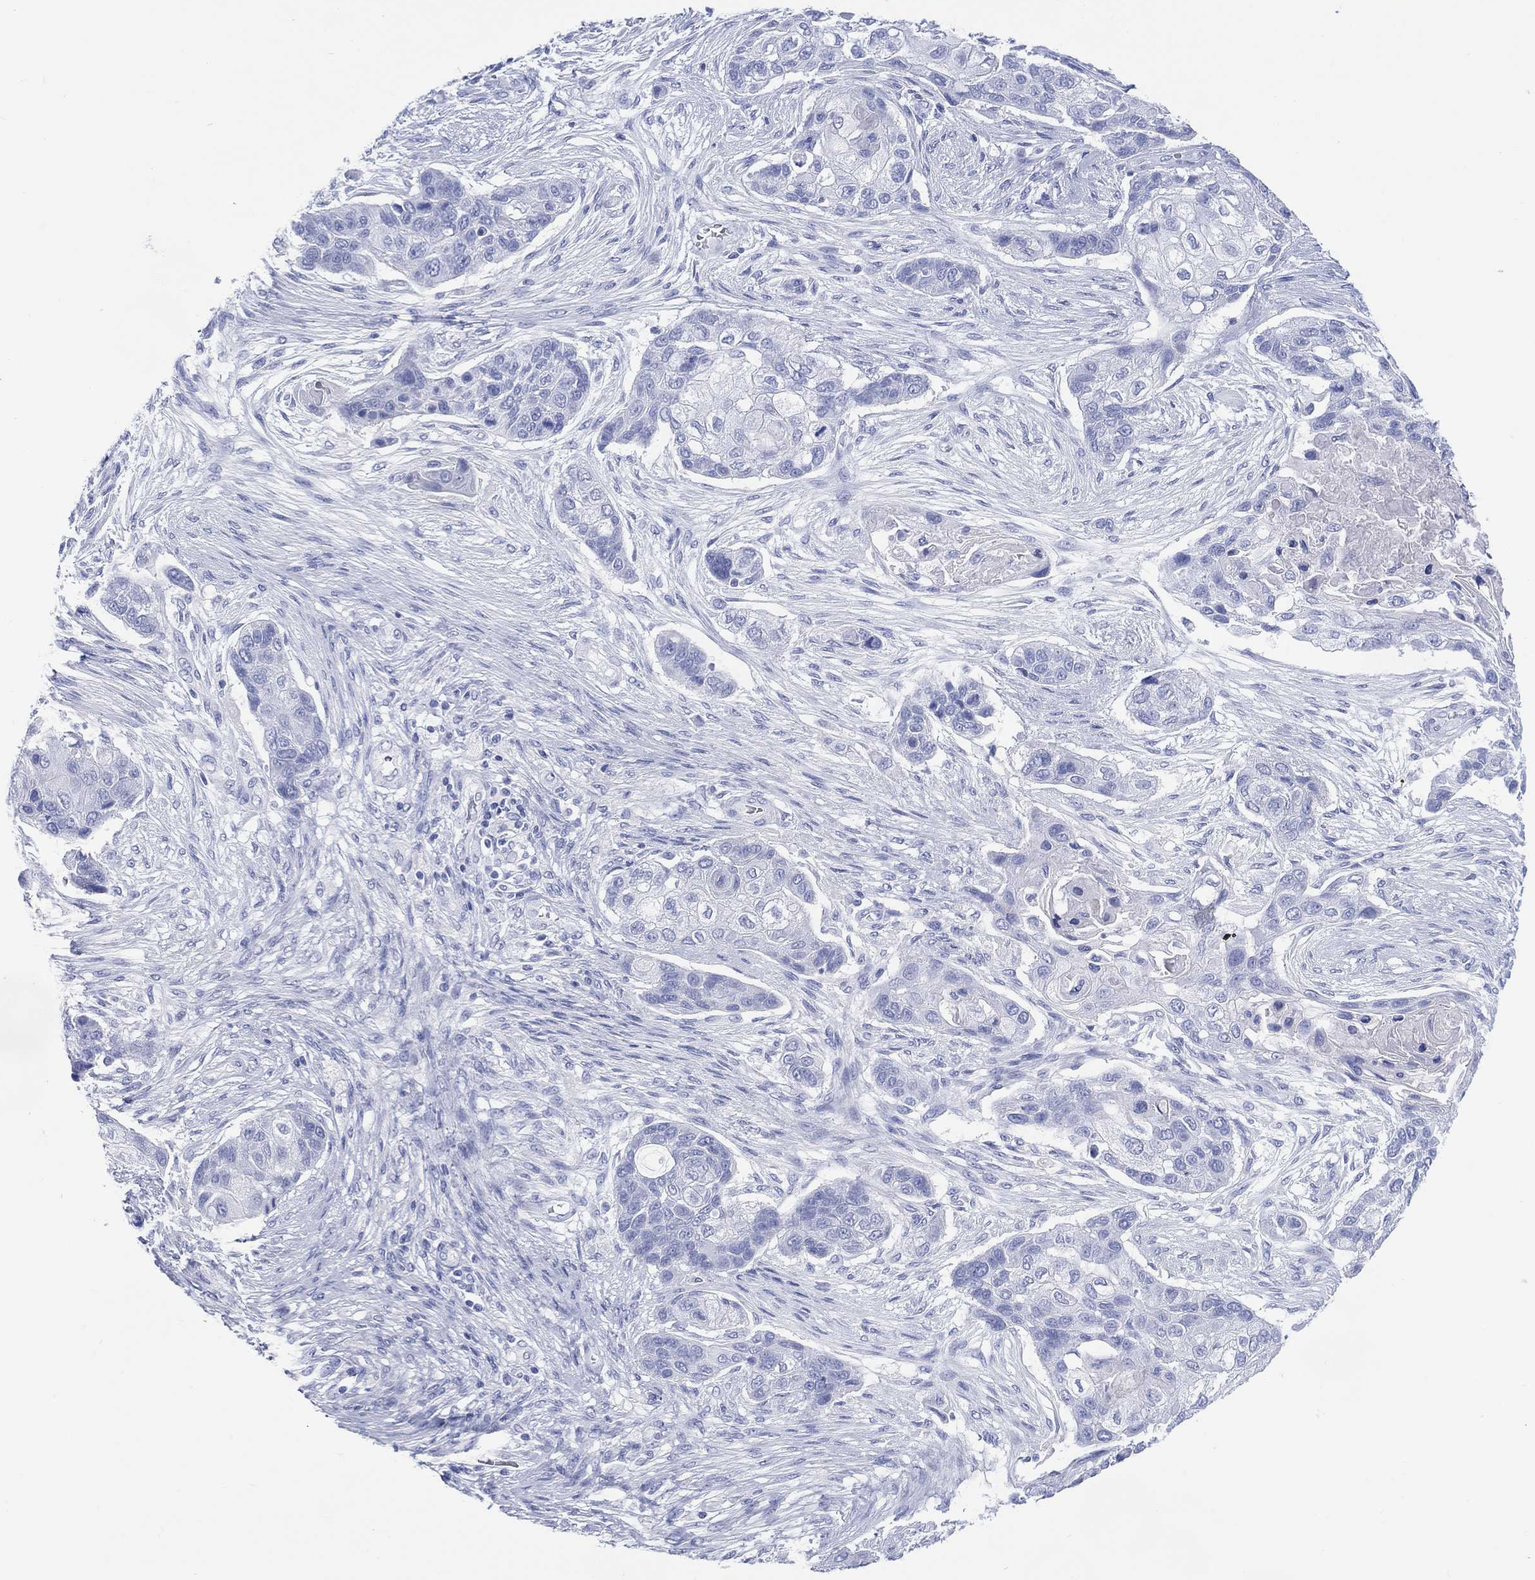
{"staining": {"intensity": "negative", "quantity": "none", "location": "none"}, "tissue": "lung cancer", "cell_type": "Tumor cells", "image_type": "cancer", "snomed": [{"axis": "morphology", "description": "Squamous cell carcinoma, NOS"}, {"axis": "topography", "description": "Lung"}], "caption": "IHC of lung cancer exhibits no expression in tumor cells.", "gene": "LRRD1", "patient": {"sex": "male", "age": 69}}